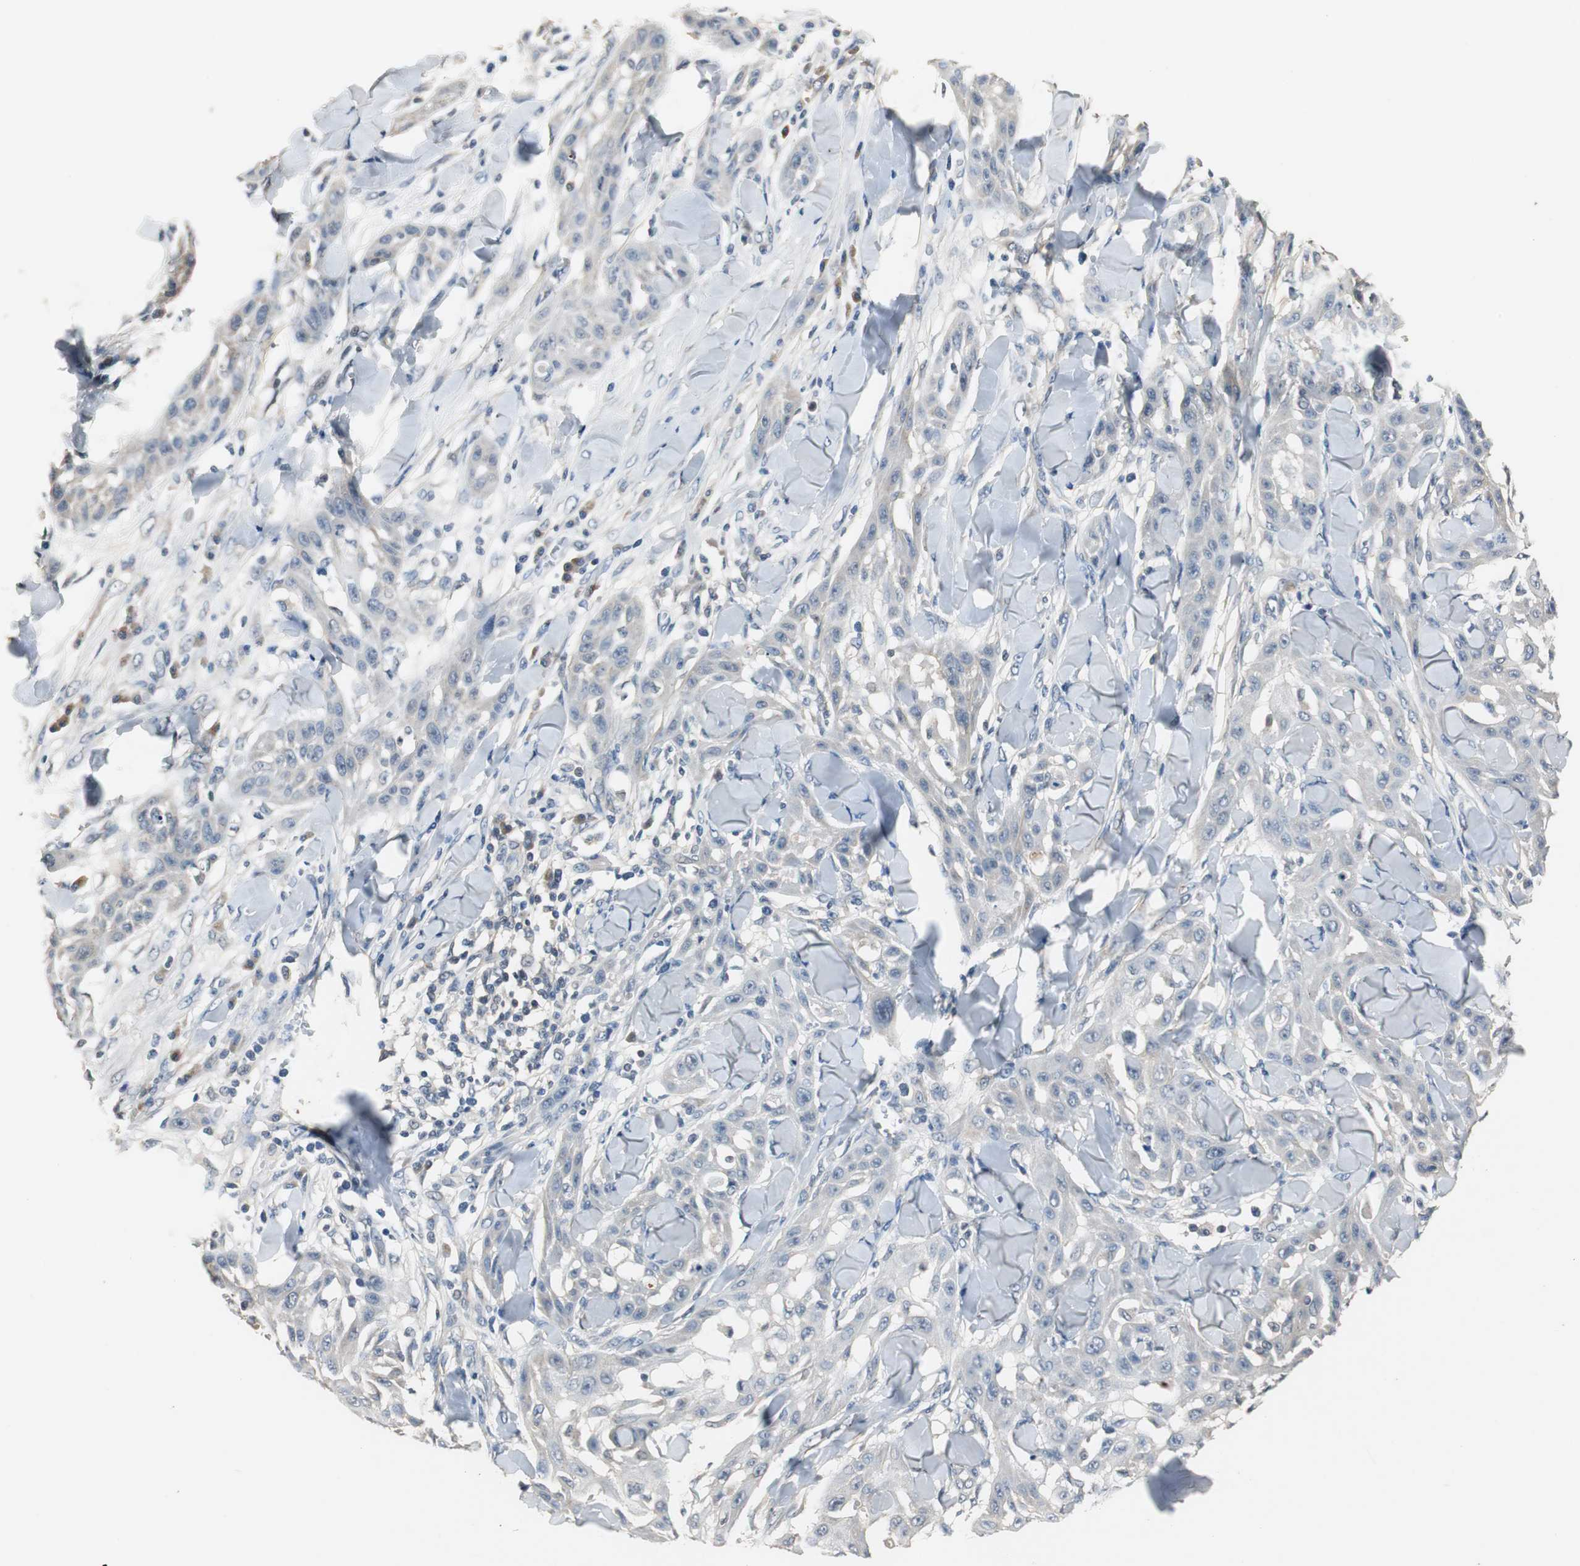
{"staining": {"intensity": "negative", "quantity": "none", "location": "none"}, "tissue": "skin cancer", "cell_type": "Tumor cells", "image_type": "cancer", "snomed": [{"axis": "morphology", "description": "Squamous cell carcinoma, NOS"}, {"axis": "topography", "description": "Skin"}], "caption": "Immunohistochemistry (IHC) of squamous cell carcinoma (skin) demonstrates no expression in tumor cells.", "gene": "PTPRN2", "patient": {"sex": "male", "age": 24}}